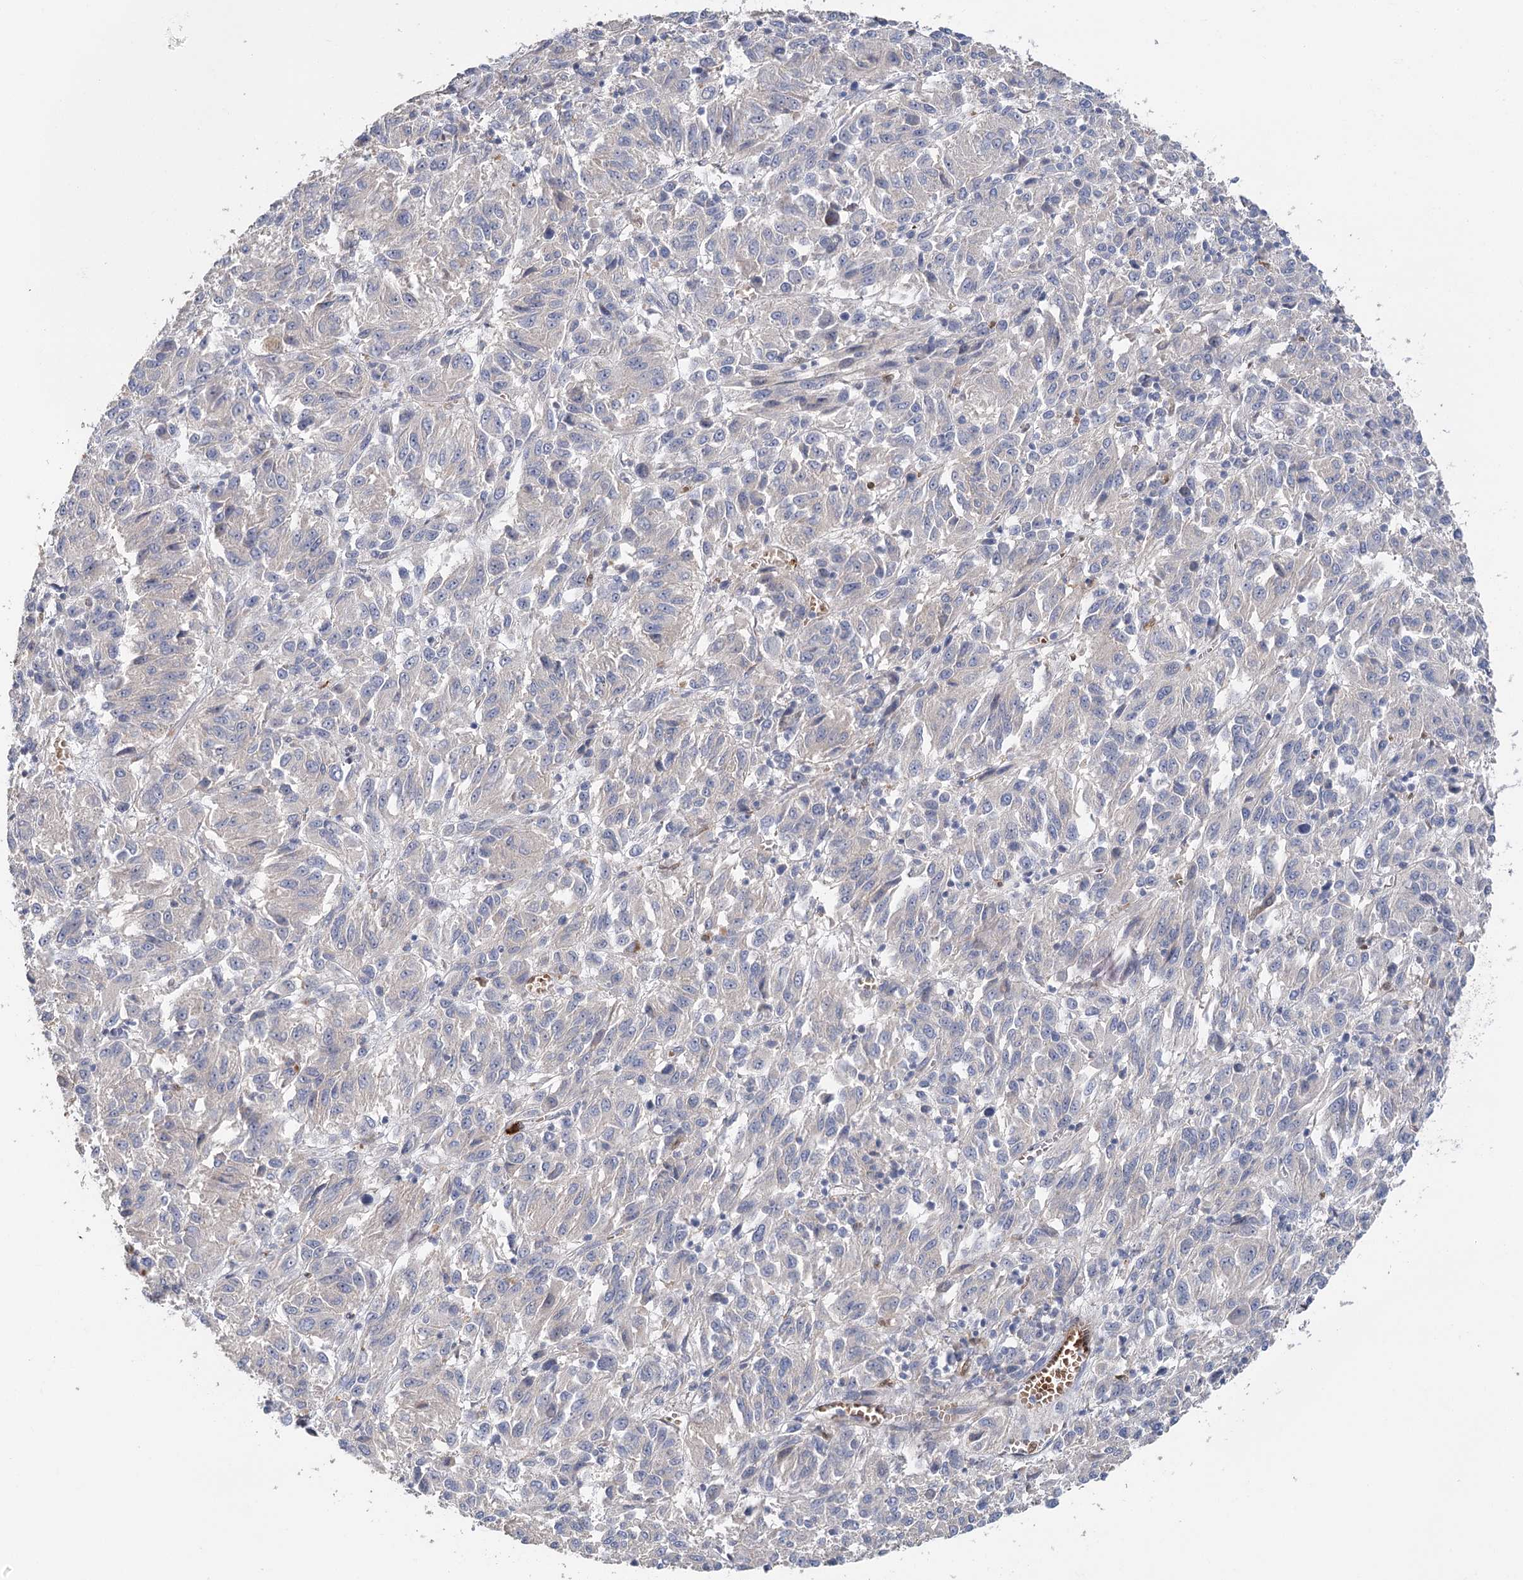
{"staining": {"intensity": "negative", "quantity": "none", "location": "none"}, "tissue": "melanoma", "cell_type": "Tumor cells", "image_type": "cancer", "snomed": [{"axis": "morphology", "description": "Malignant melanoma, Metastatic site"}, {"axis": "topography", "description": "Lung"}], "caption": "Immunohistochemistry photomicrograph of neoplastic tissue: human malignant melanoma (metastatic site) stained with DAB (3,3'-diaminobenzidine) displays no significant protein staining in tumor cells.", "gene": "EPB41L5", "patient": {"sex": "male", "age": 64}}